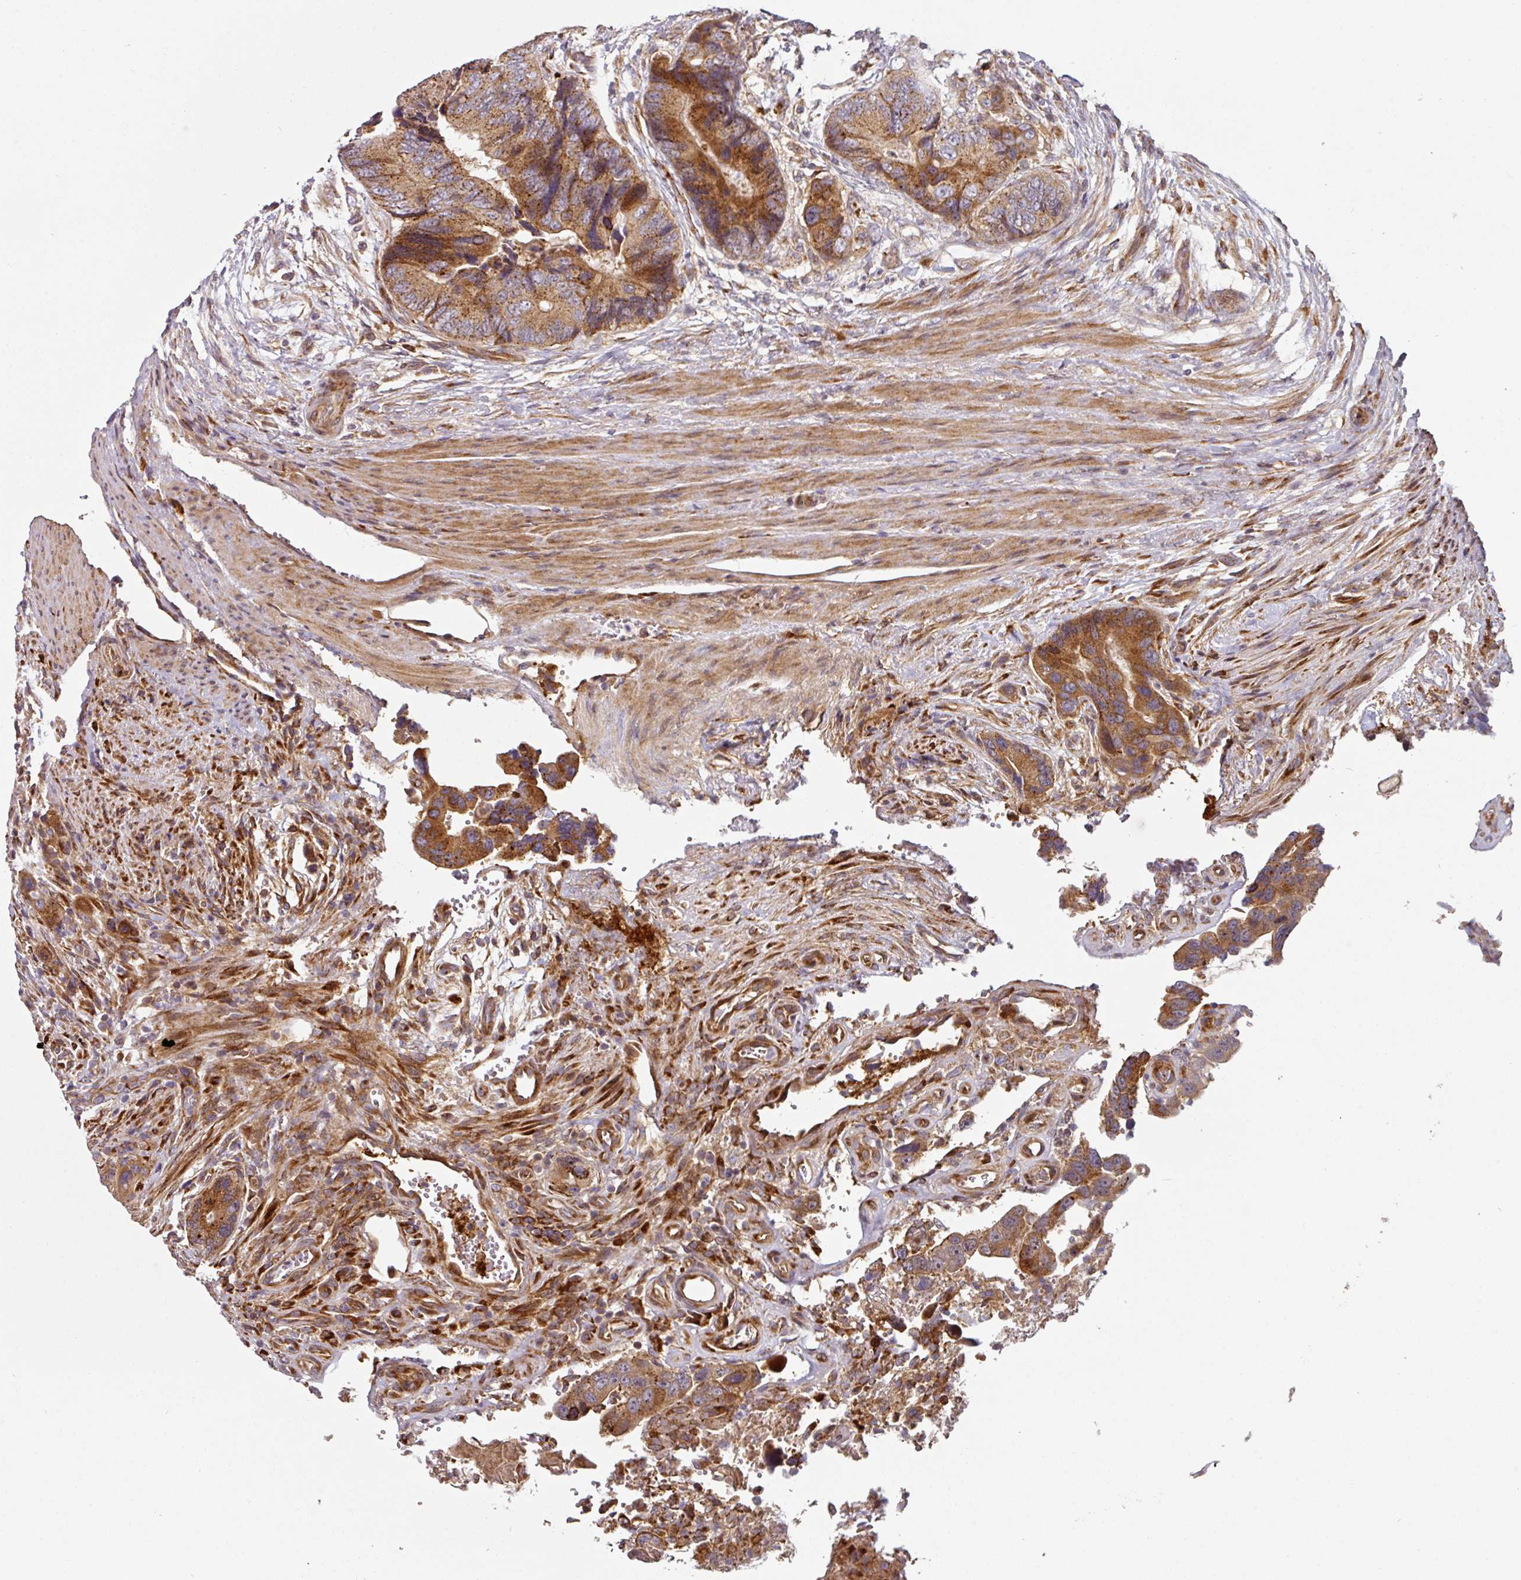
{"staining": {"intensity": "strong", "quantity": ">75%", "location": "cytoplasmic/membranous"}, "tissue": "colorectal cancer", "cell_type": "Tumor cells", "image_type": "cancer", "snomed": [{"axis": "morphology", "description": "Adenocarcinoma, NOS"}, {"axis": "topography", "description": "Colon"}], "caption": "Immunohistochemical staining of colorectal adenocarcinoma demonstrates high levels of strong cytoplasmic/membranous protein staining in about >75% of tumor cells.", "gene": "CASP2", "patient": {"sex": "male", "age": 84}}